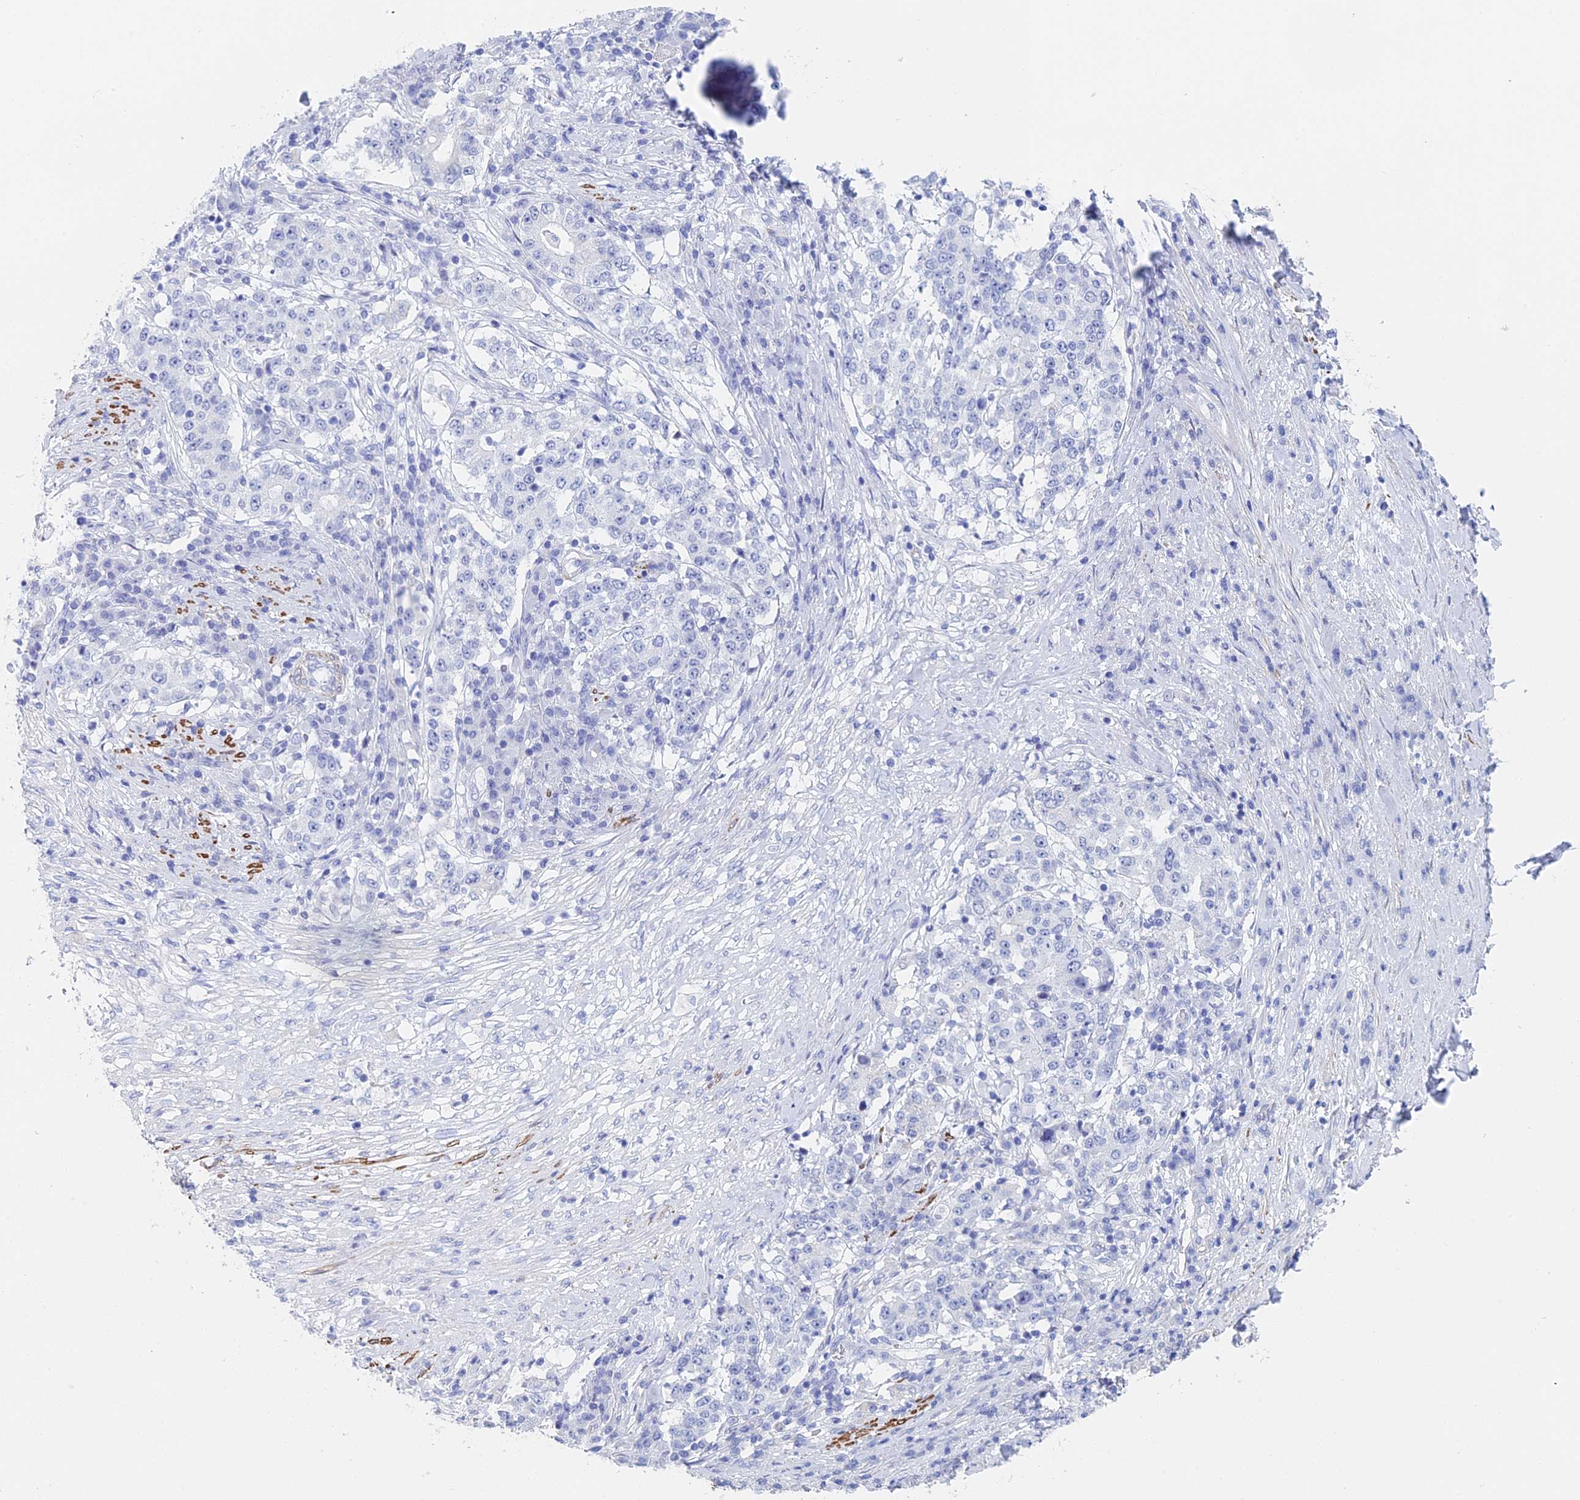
{"staining": {"intensity": "negative", "quantity": "none", "location": "none"}, "tissue": "stomach cancer", "cell_type": "Tumor cells", "image_type": "cancer", "snomed": [{"axis": "morphology", "description": "Adenocarcinoma, NOS"}, {"axis": "topography", "description": "Stomach"}], "caption": "Tumor cells show no significant protein positivity in stomach cancer (adenocarcinoma). (Brightfield microscopy of DAB immunohistochemistry (IHC) at high magnification).", "gene": "KCNK18", "patient": {"sex": "male", "age": 59}}